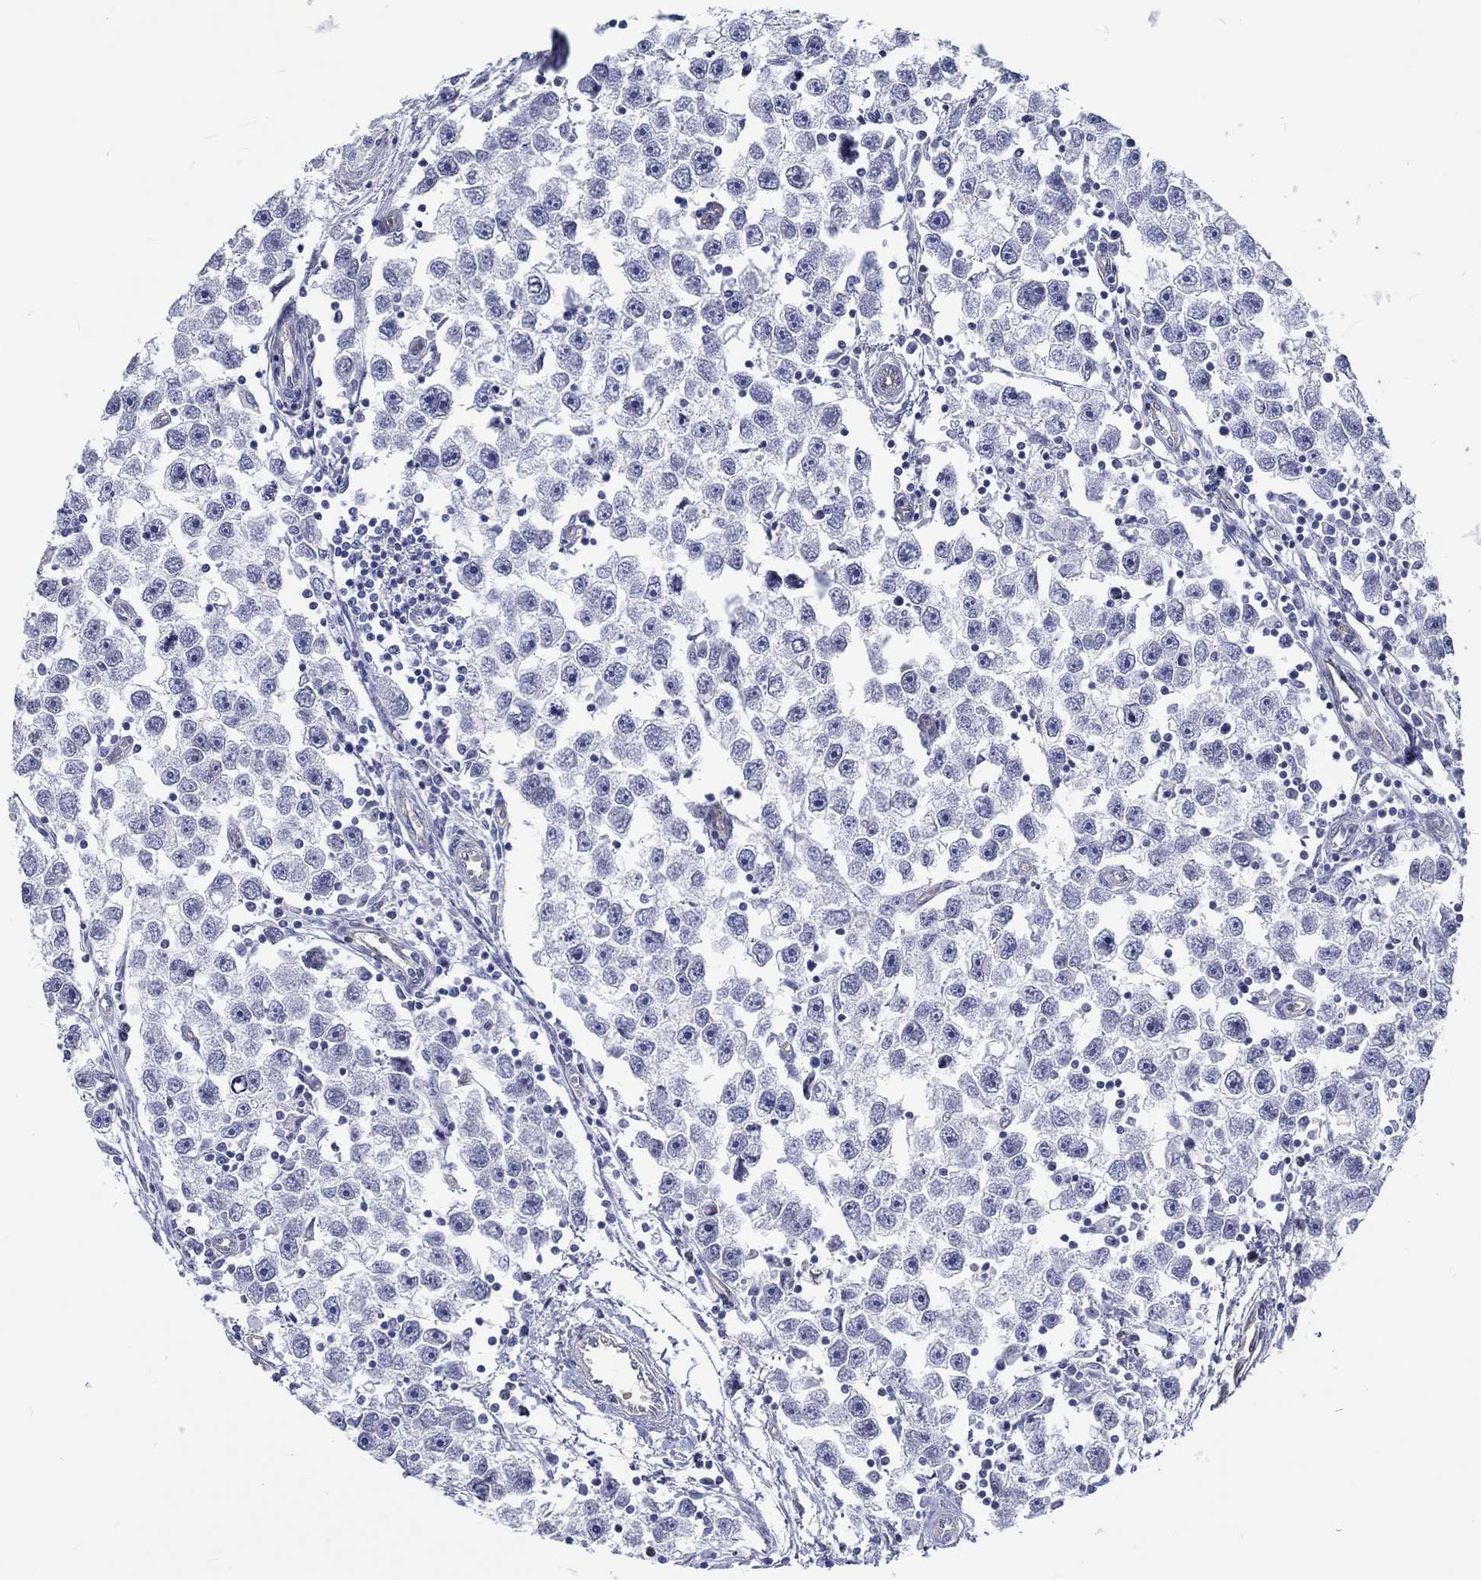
{"staining": {"intensity": "negative", "quantity": "none", "location": "none"}, "tissue": "testis cancer", "cell_type": "Tumor cells", "image_type": "cancer", "snomed": [{"axis": "morphology", "description": "Seminoma, NOS"}, {"axis": "topography", "description": "Testis"}], "caption": "The image displays no significant positivity in tumor cells of testis cancer (seminoma).", "gene": "CDY2B", "patient": {"sex": "male", "age": 30}}